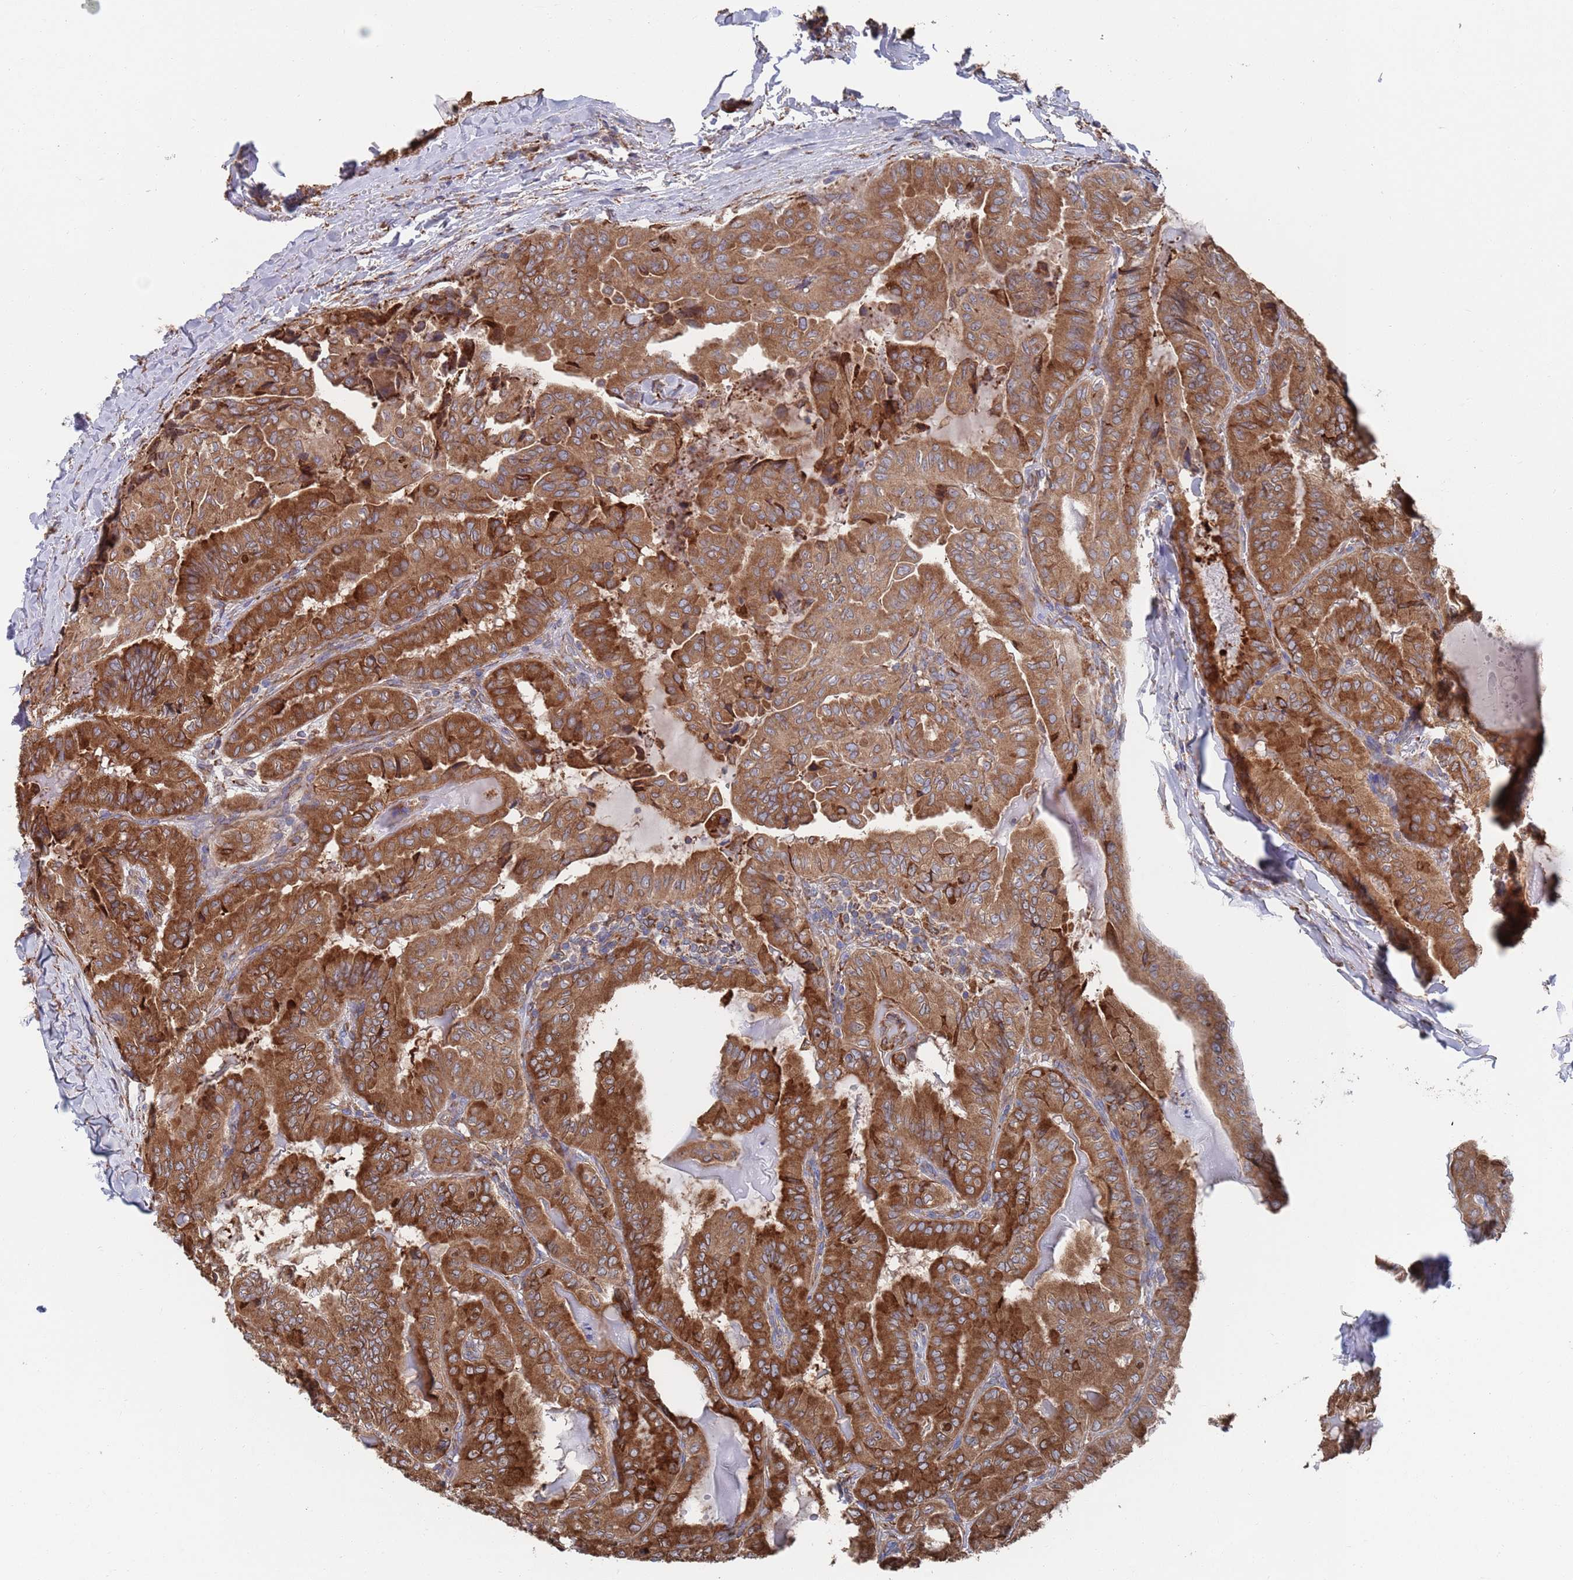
{"staining": {"intensity": "strong", "quantity": ">75%", "location": "cytoplasmic/membranous"}, "tissue": "thyroid cancer", "cell_type": "Tumor cells", "image_type": "cancer", "snomed": [{"axis": "morphology", "description": "Papillary adenocarcinoma, NOS"}, {"axis": "topography", "description": "Thyroid gland"}], "caption": "DAB (3,3'-diaminobenzidine) immunohistochemical staining of human papillary adenocarcinoma (thyroid) shows strong cytoplasmic/membranous protein positivity in about >75% of tumor cells.", "gene": "GID8", "patient": {"sex": "female", "age": 68}}